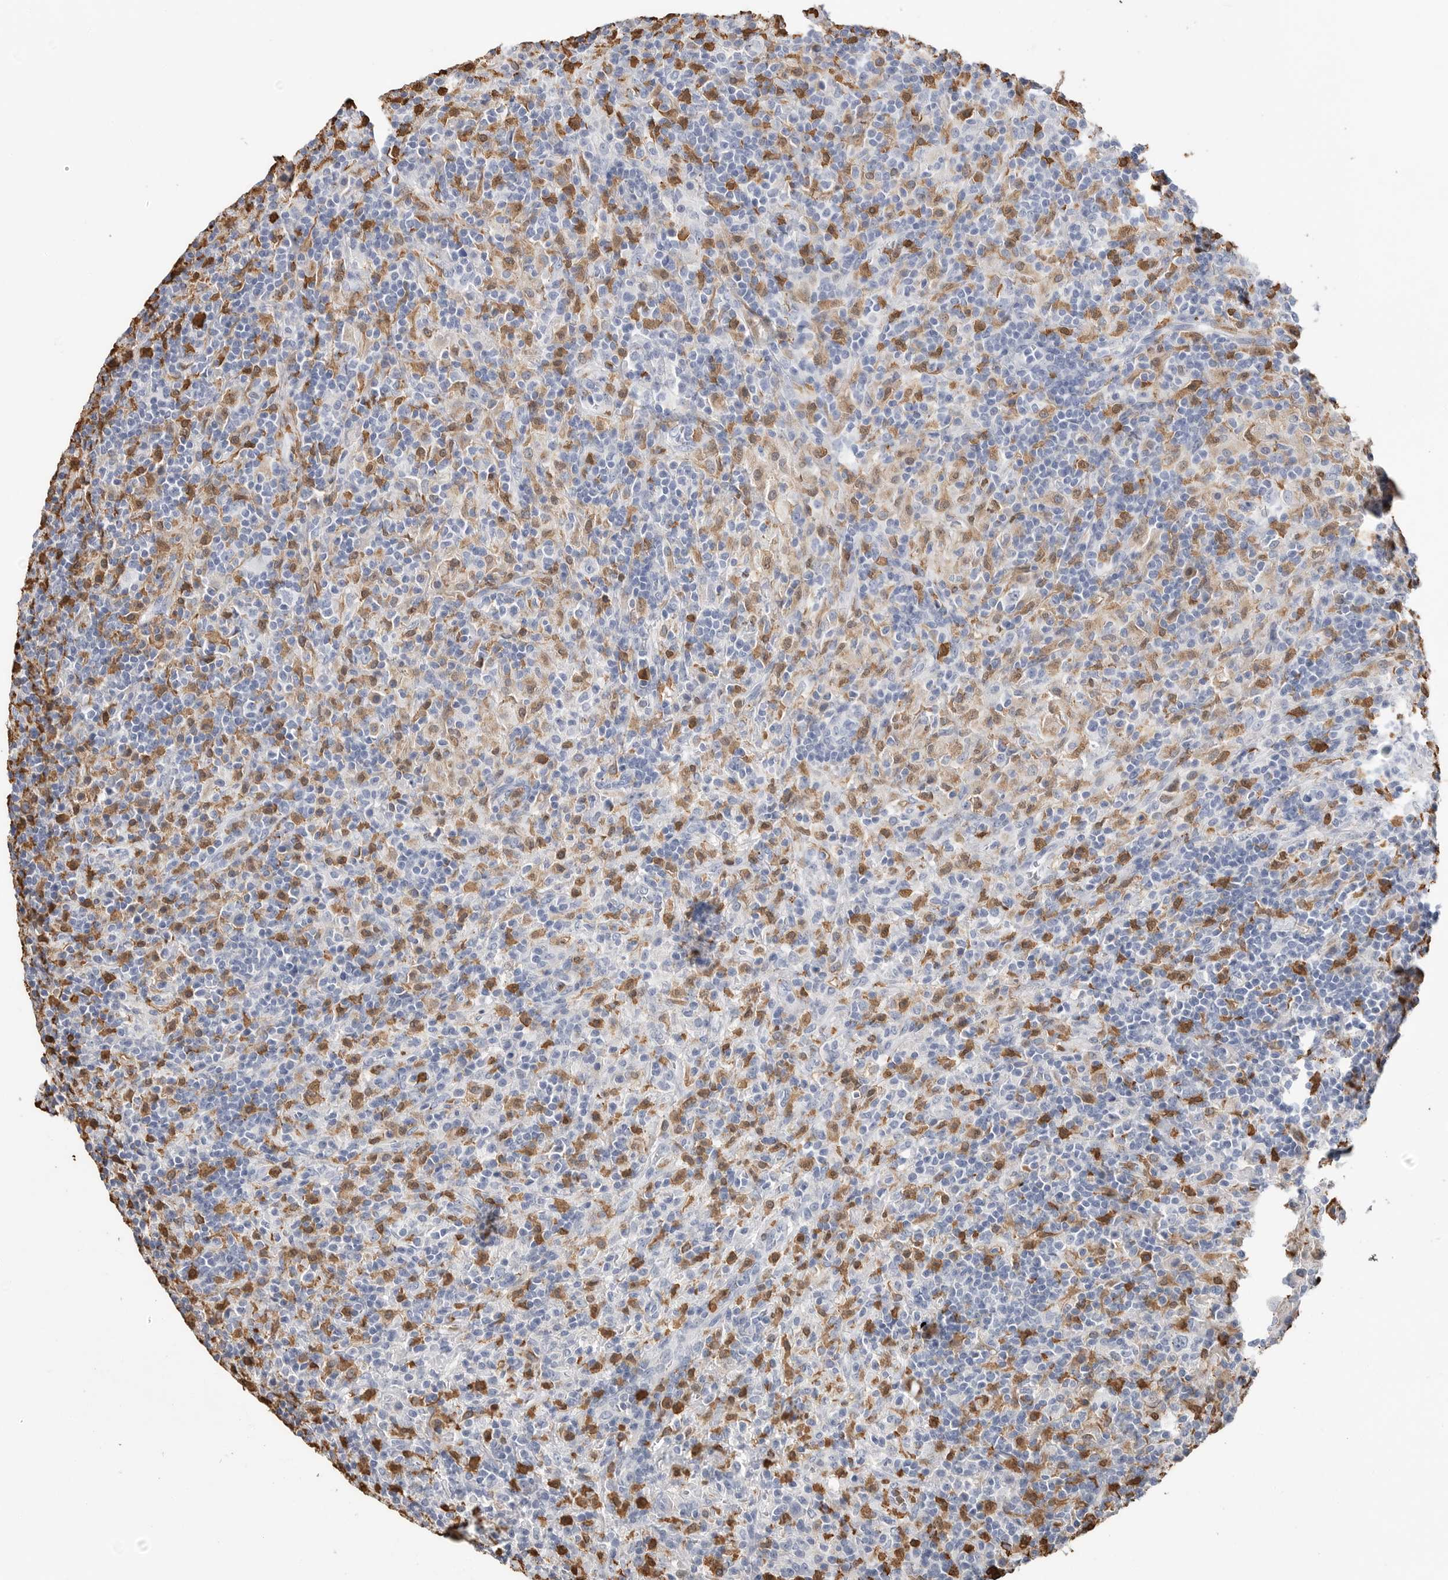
{"staining": {"intensity": "negative", "quantity": "none", "location": "none"}, "tissue": "lymphoma", "cell_type": "Tumor cells", "image_type": "cancer", "snomed": [{"axis": "morphology", "description": "Hodgkin's disease, NOS"}, {"axis": "topography", "description": "Lymph node"}], "caption": "Immunohistochemistry of Hodgkin's disease demonstrates no positivity in tumor cells.", "gene": "CYB561D1", "patient": {"sex": "male", "age": 70}}